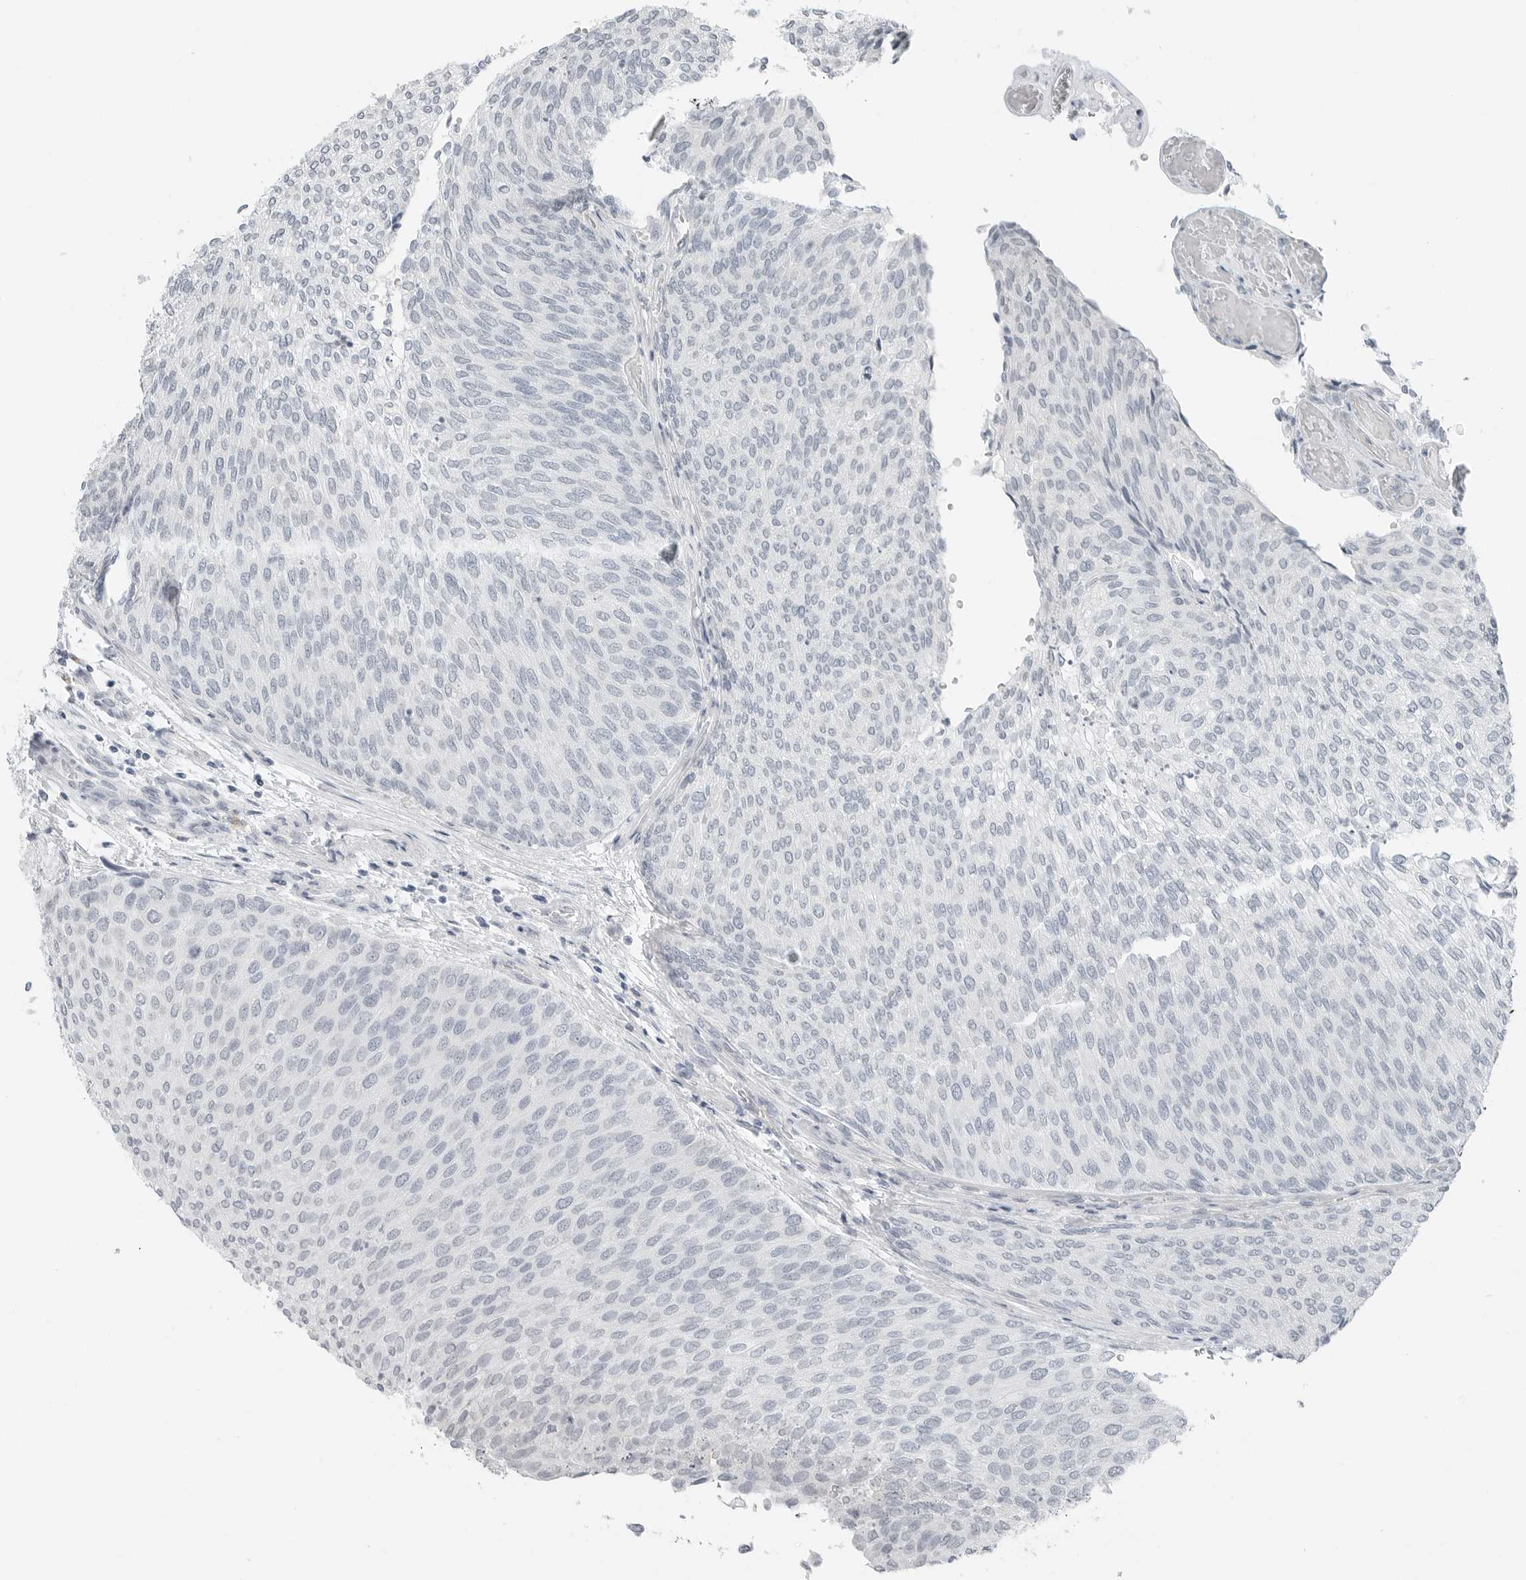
{"staining": {"intensity": "negative", "quantity": "none", "location": "none"}, "tissue": "urothelial cancer", "cell_type": "Tumor cells", "image_type": "cancer", "snomed": [{"axis": "morphology", "description": "Urothelial carcinoma, Low grade"}, {"axis": "topography", "description": "Urinary bladder"}], "caption": "Urothelial cancer was stained to show a protein in brown. There is no significant staining in tumor cells. The staining is performed using DAB (3,3'-diaminobenzidine) brown chromogen with nuclei counter-stained in using hematoxylin.", "gene": "XIRP1", "patient": {"sex": "female", "age": 79}}